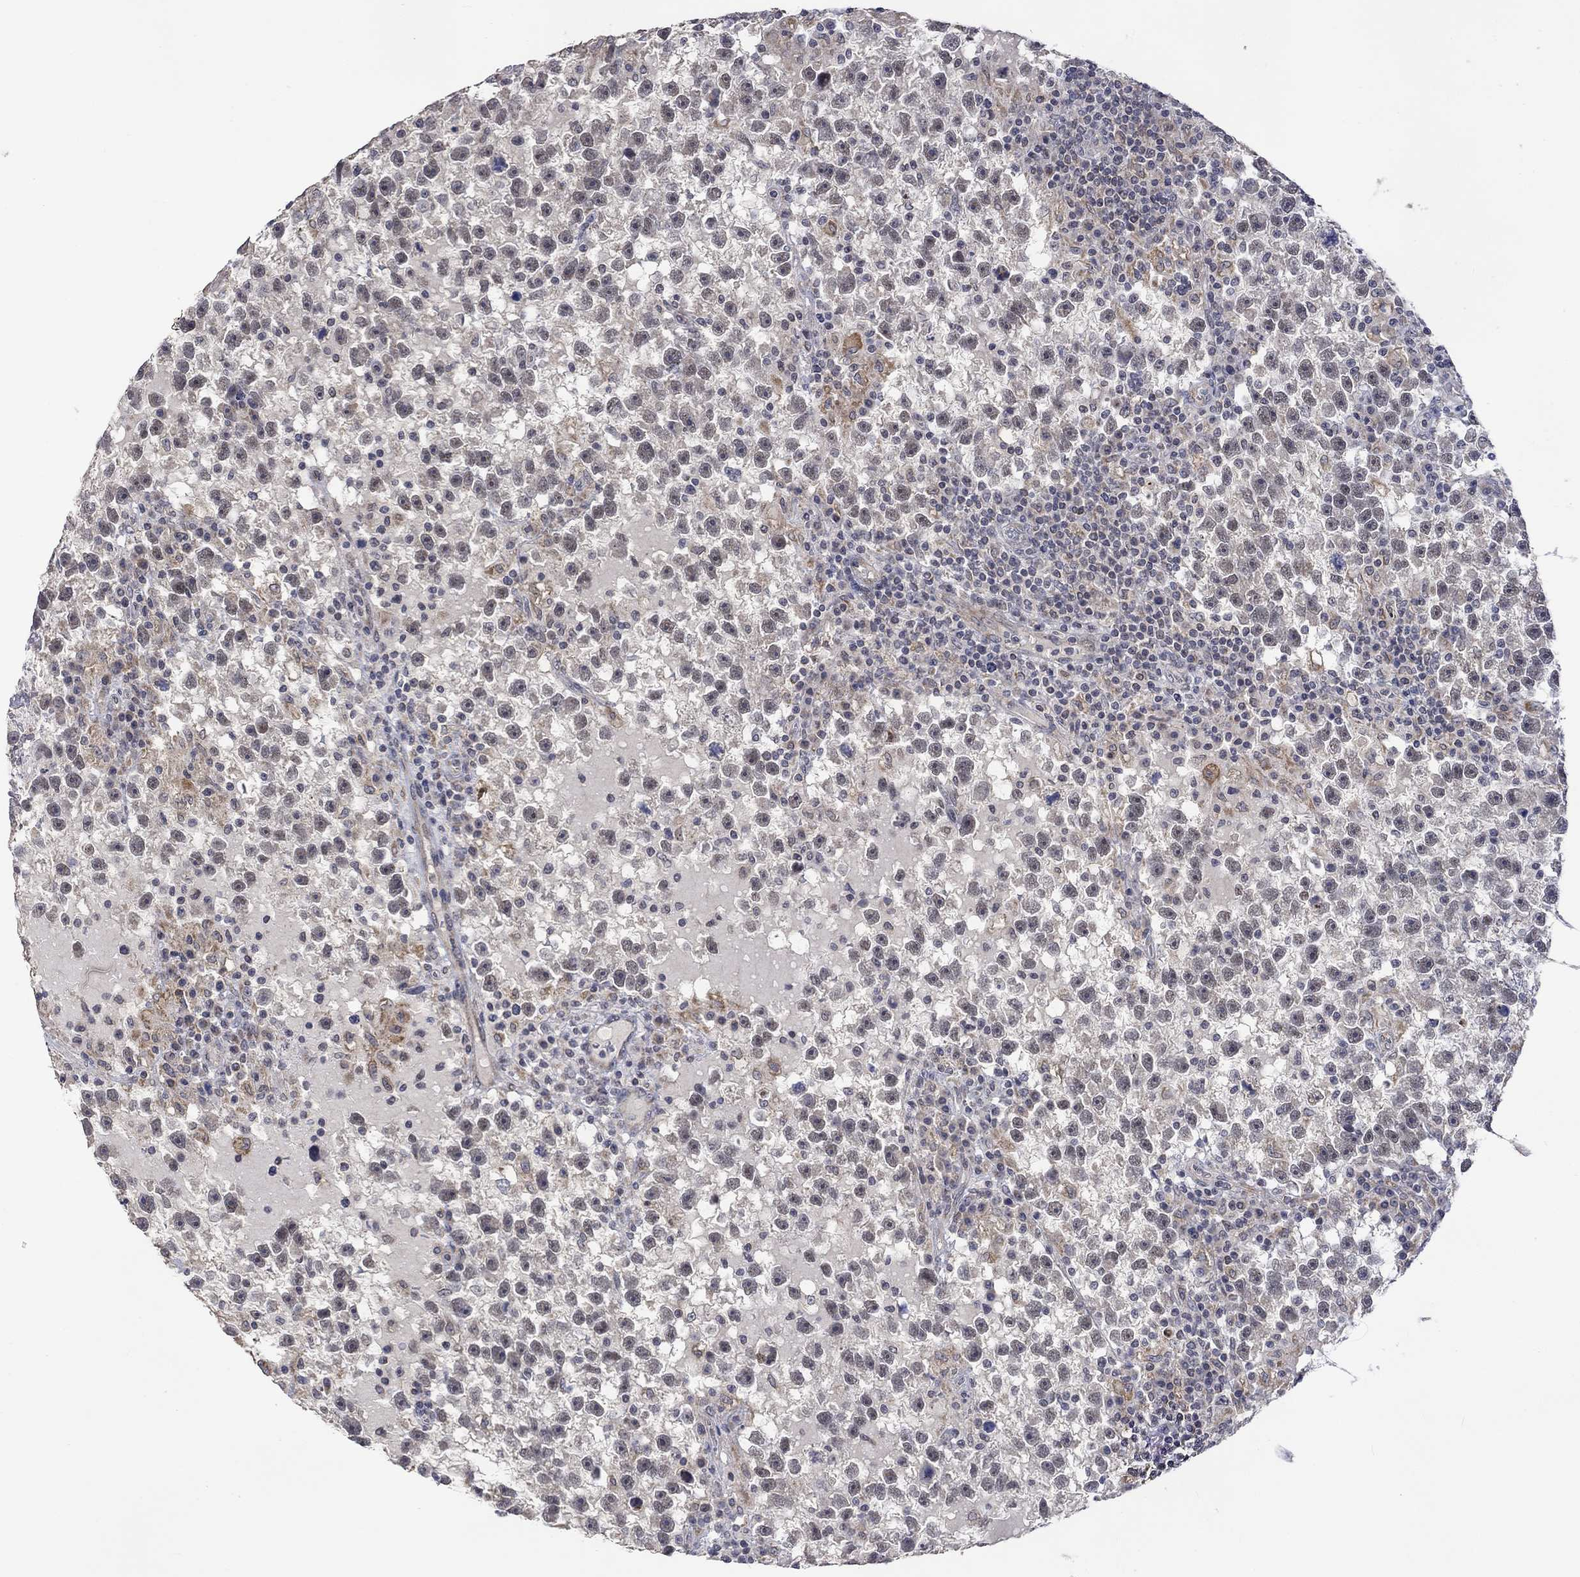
{"staining": {"intensity": "negative", "quantity": "none", "location": "none"}, "tissue": "testis cancer", "cell_type": "Tumor cells", "image_type": "cancer", "snomed": [{"axis": "morphology", "description": "Seminoma, NOS"}, {"axis": "topography", "description": "Testis"}], "caption": "Testis seminoma stained for a protein using IHC reveals no expression tumor cells.", "gene": "SLC48A1", "patient": {"sex": "male", "age": 47}}